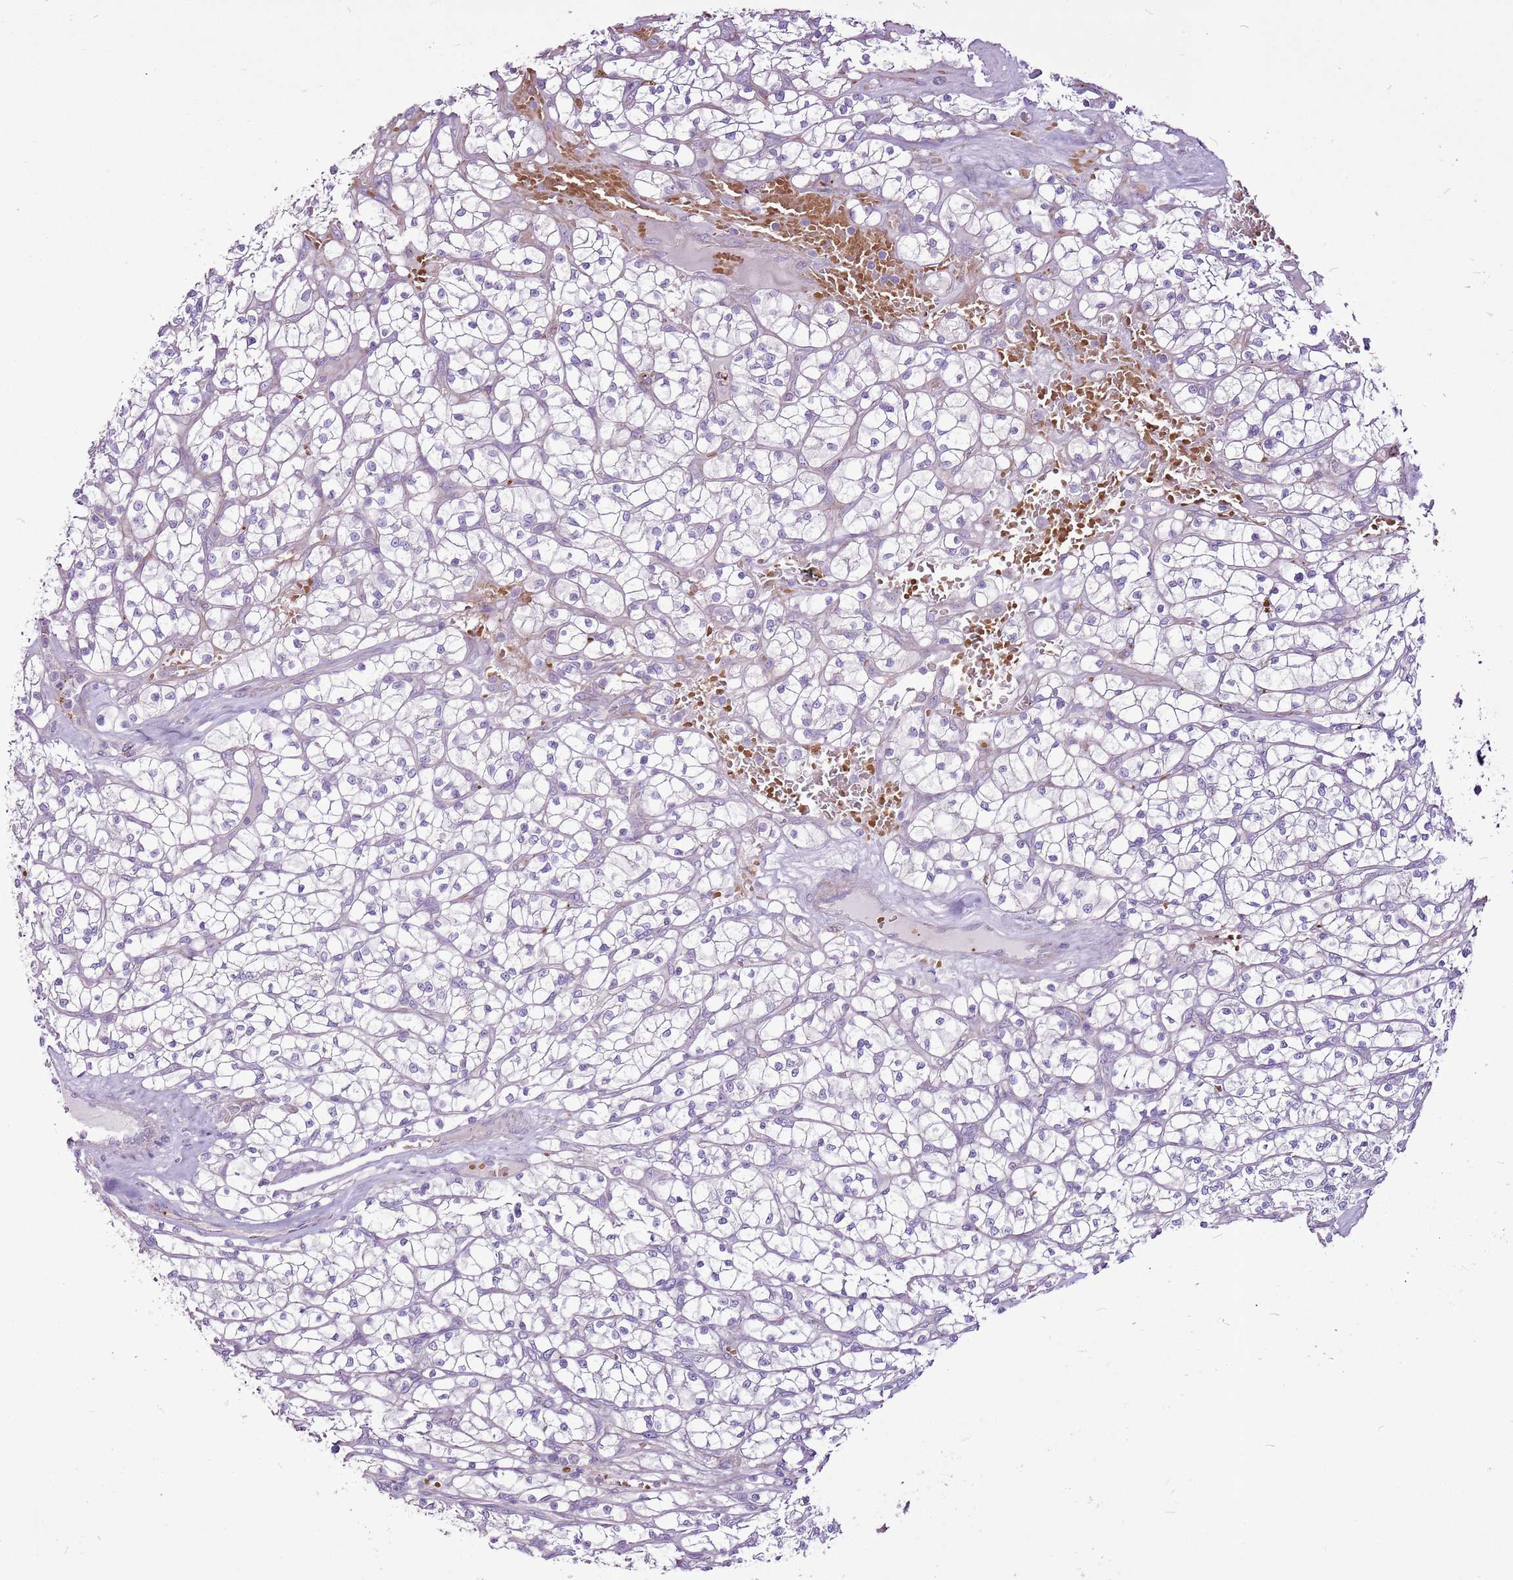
{"staining": {"intensity": "negative", "quantity": "none", "location": "none"}, "tissue": "renal cancer", "cell_type": "Tumor cells", "image_type": "cancer", "snomed": [{"axis": "morphology", "description": "Adenocarcinoma, NOS"}, {"axis": "topography", "description": "Kidney"}], "caption": "Renal adenocarcinoma was stained to show a protein in brown. There is no significant expression in tumor cells. (Immunohistochemistry, brightfield microscopy, high magnification).", "gene": "CHAC2", "patient": {"sex": "female", "age": 64}}